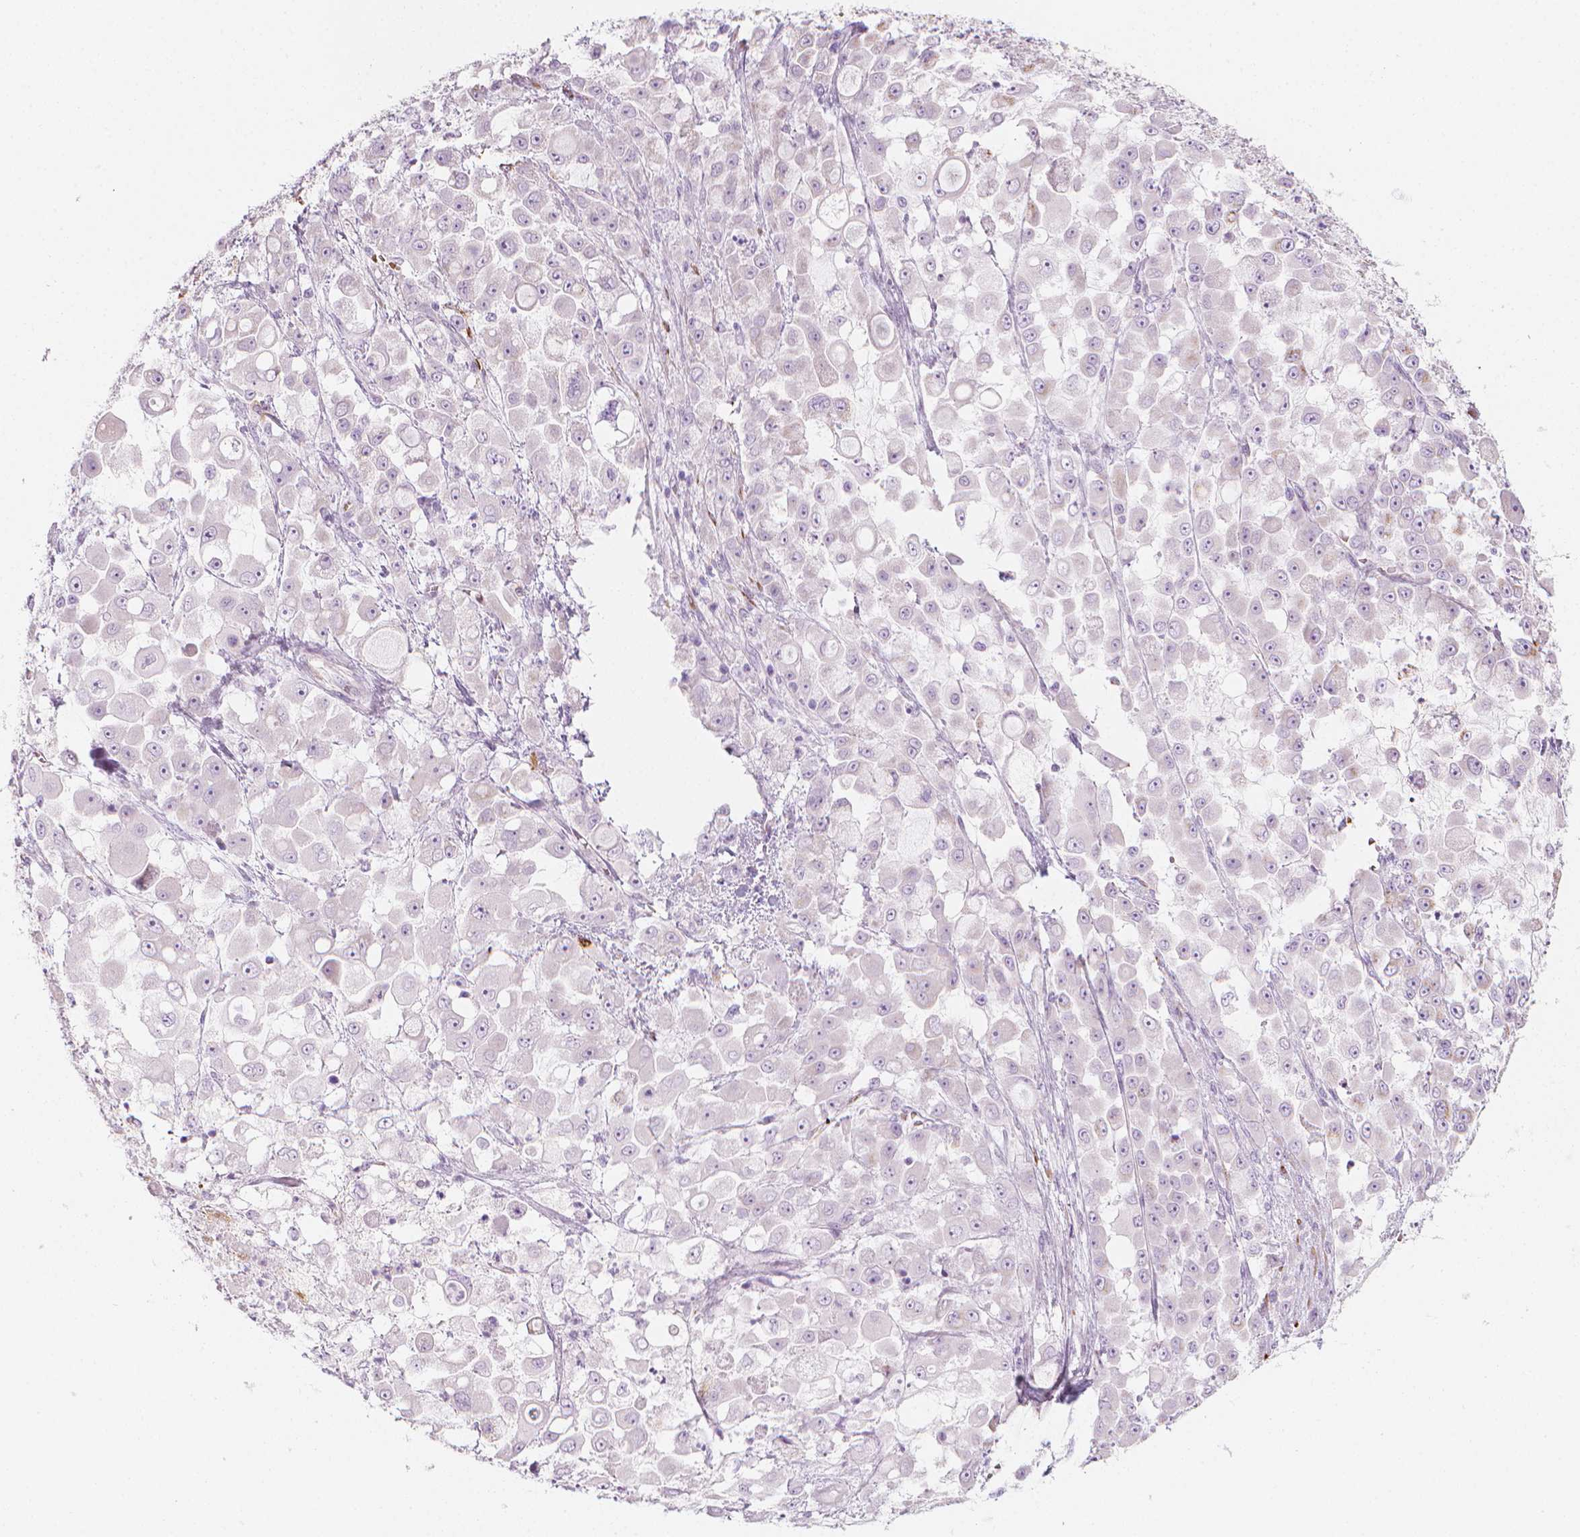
{"staining": {"intensity": "negative", "quantity": "none", "location": "none"}, "tissue": "stomach cancer", "cell_type": "Tumor cells", "image_type": "cancer", "snomed": [{"axis": "morphology", "description": "Adenocarcinoma, NOS"}, {"axis": "topography", "description": "Stomach"}], "caption": "Human stomach cancer (adenocarcinoma) stained for a protein using immunohistochemistry displays no positivity in tumor cells.", "gene": "CES1", "patient": {"sex": "female", "age": 76}}